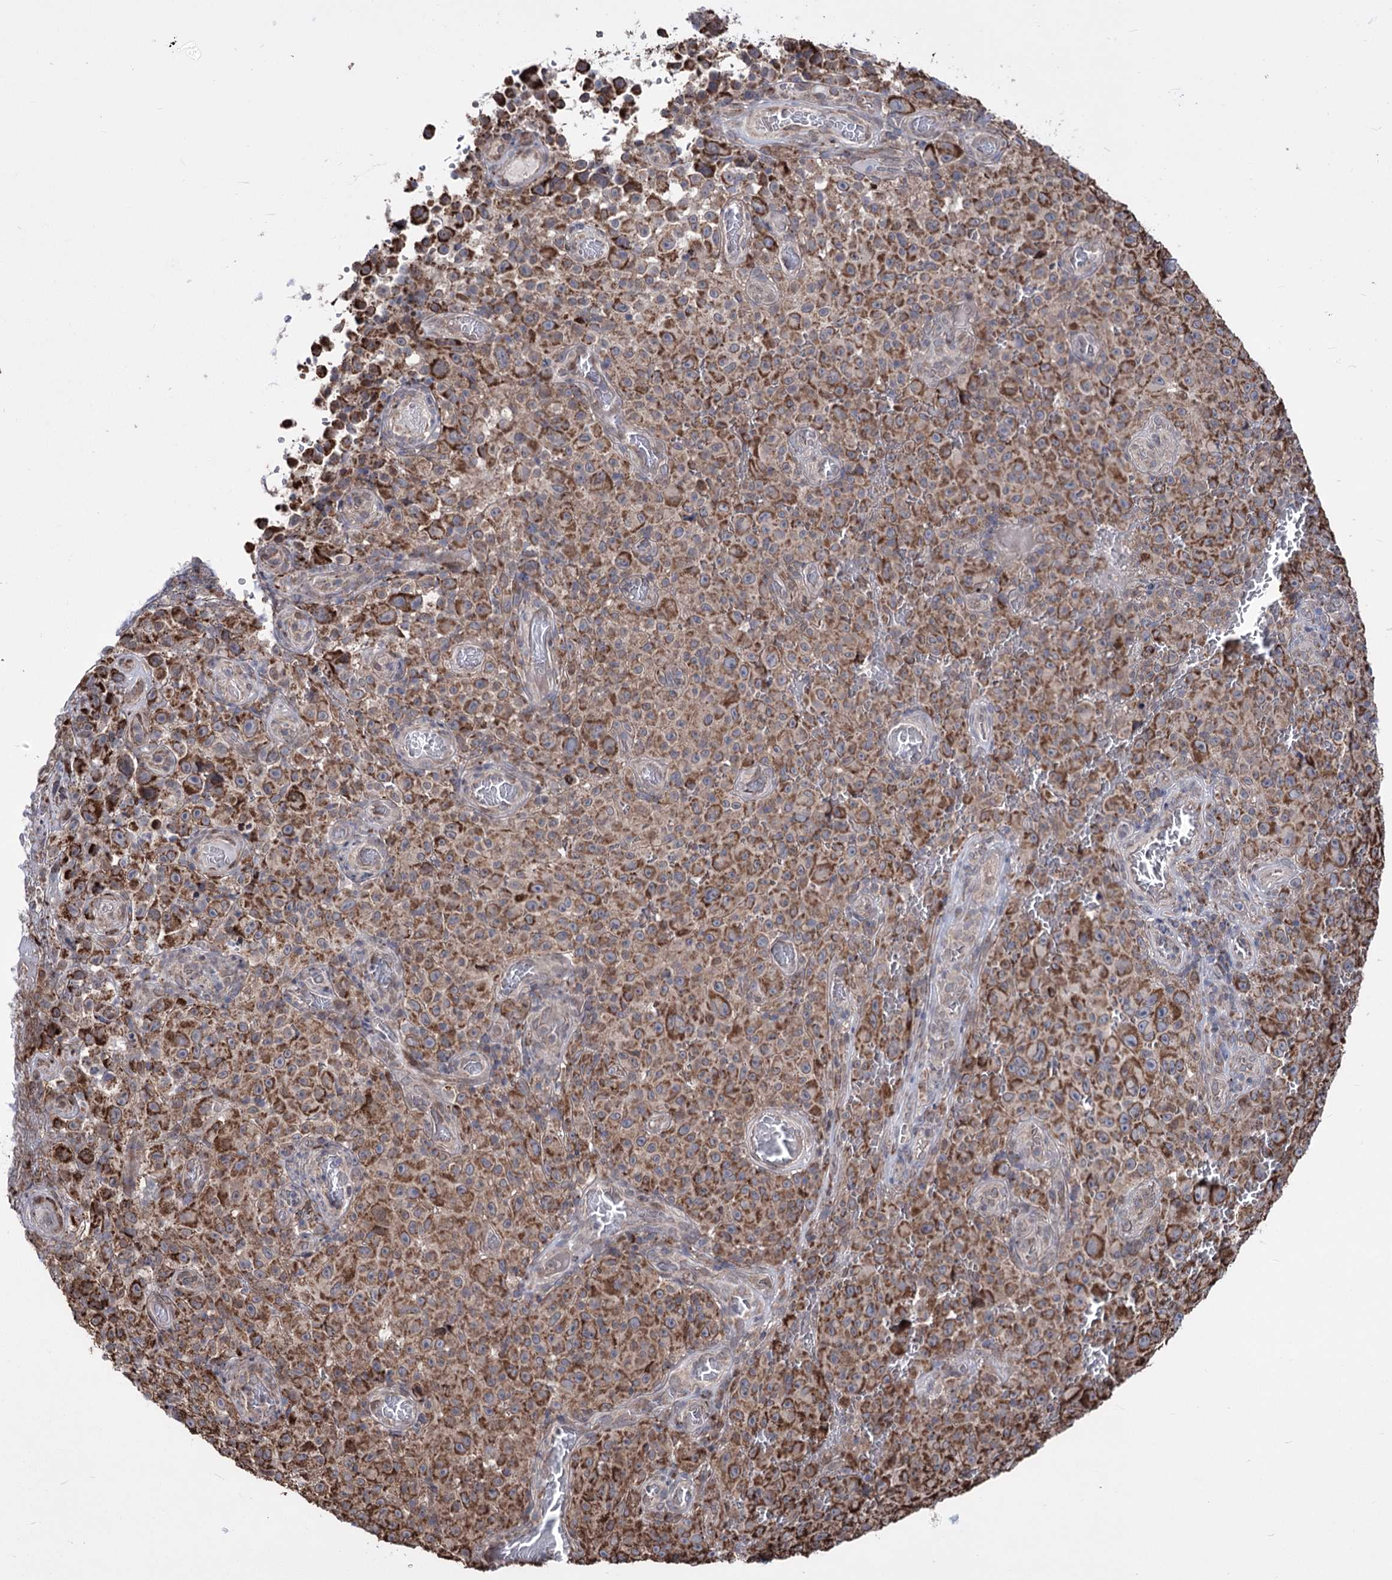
{"staining": {"intensity": "moderate", "quantity": ">75%", "location": "cytoplasmic/membranous"}, "tissue": "melanoma", "cell_type": "Tumor cells", "image_type": "cancer", "snomed": [{"axis": "morphology", "description": "Malignant melanoma, NOS"}, {"axis": "topography", "description": "Skin"}], "caption": "A histopathology image of melanoma stained for a protein shows moderate cytoplasmic/membranous brown staining in tumor cells.", "gene": "CREB3L4", "patient": {"sex": "female", "age": 82}}